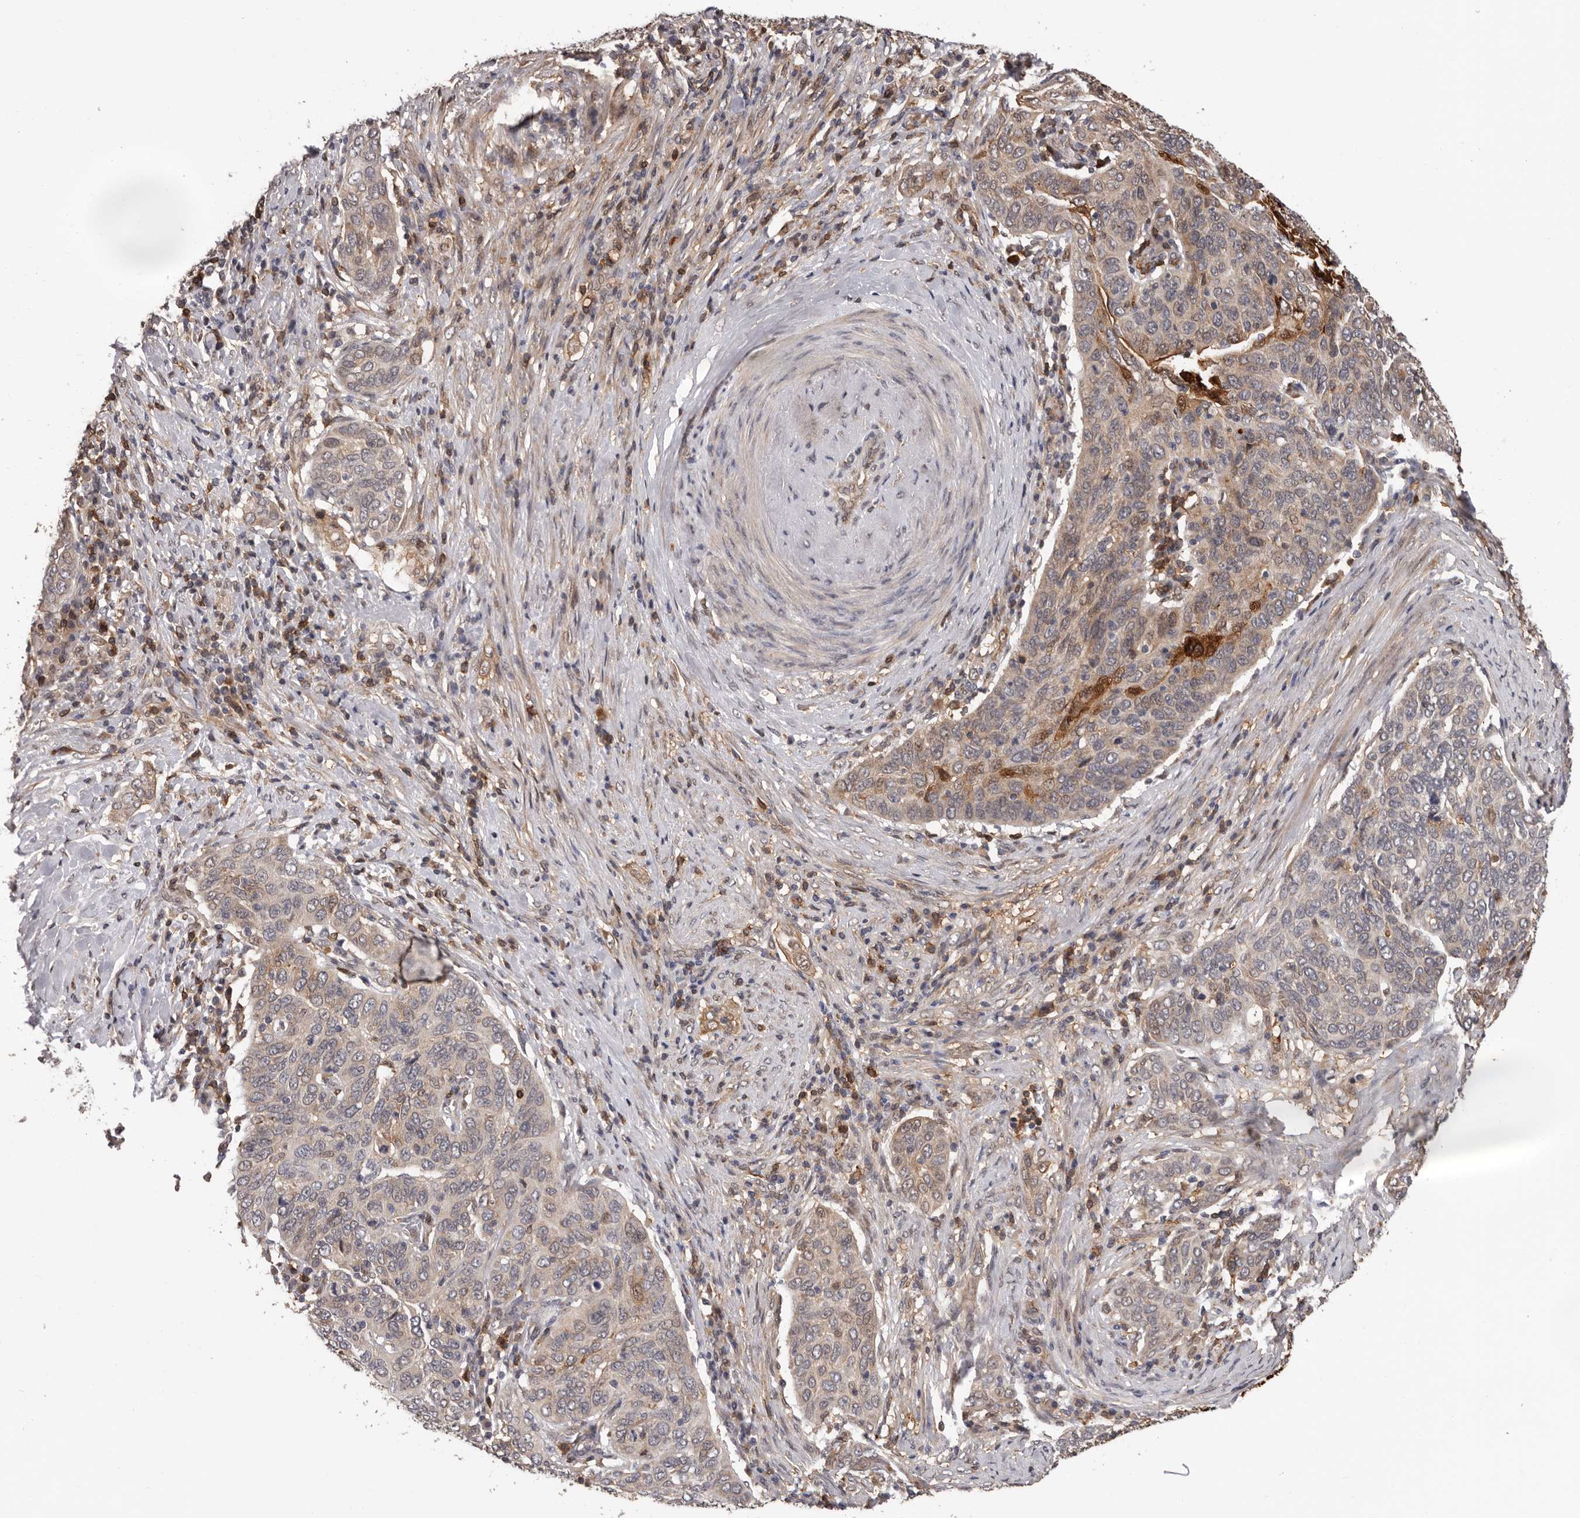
{"staining": {"intensity": "weak", "quantity": ">75%", "location": "cytoplasmic/membranous"}, "tissue": "cervical cancer", "cell_type": "Tumor cells", "image_type": "cancer", "snomed": [{"axis": "morphology", "description": "Squamous cell carcinoma, NOS"}, {"axis": "topography", "description": "Cervix"}], "caption": "IHC image of human squamous cell carcinoma (cervical) stained for a protein (brown), which exhibits low levels of weak cytoplasmic/membranous positivity in about >75% of tumor cells.", "gene": "PRR12", "patient": {"sex": "female", "age": 60}}